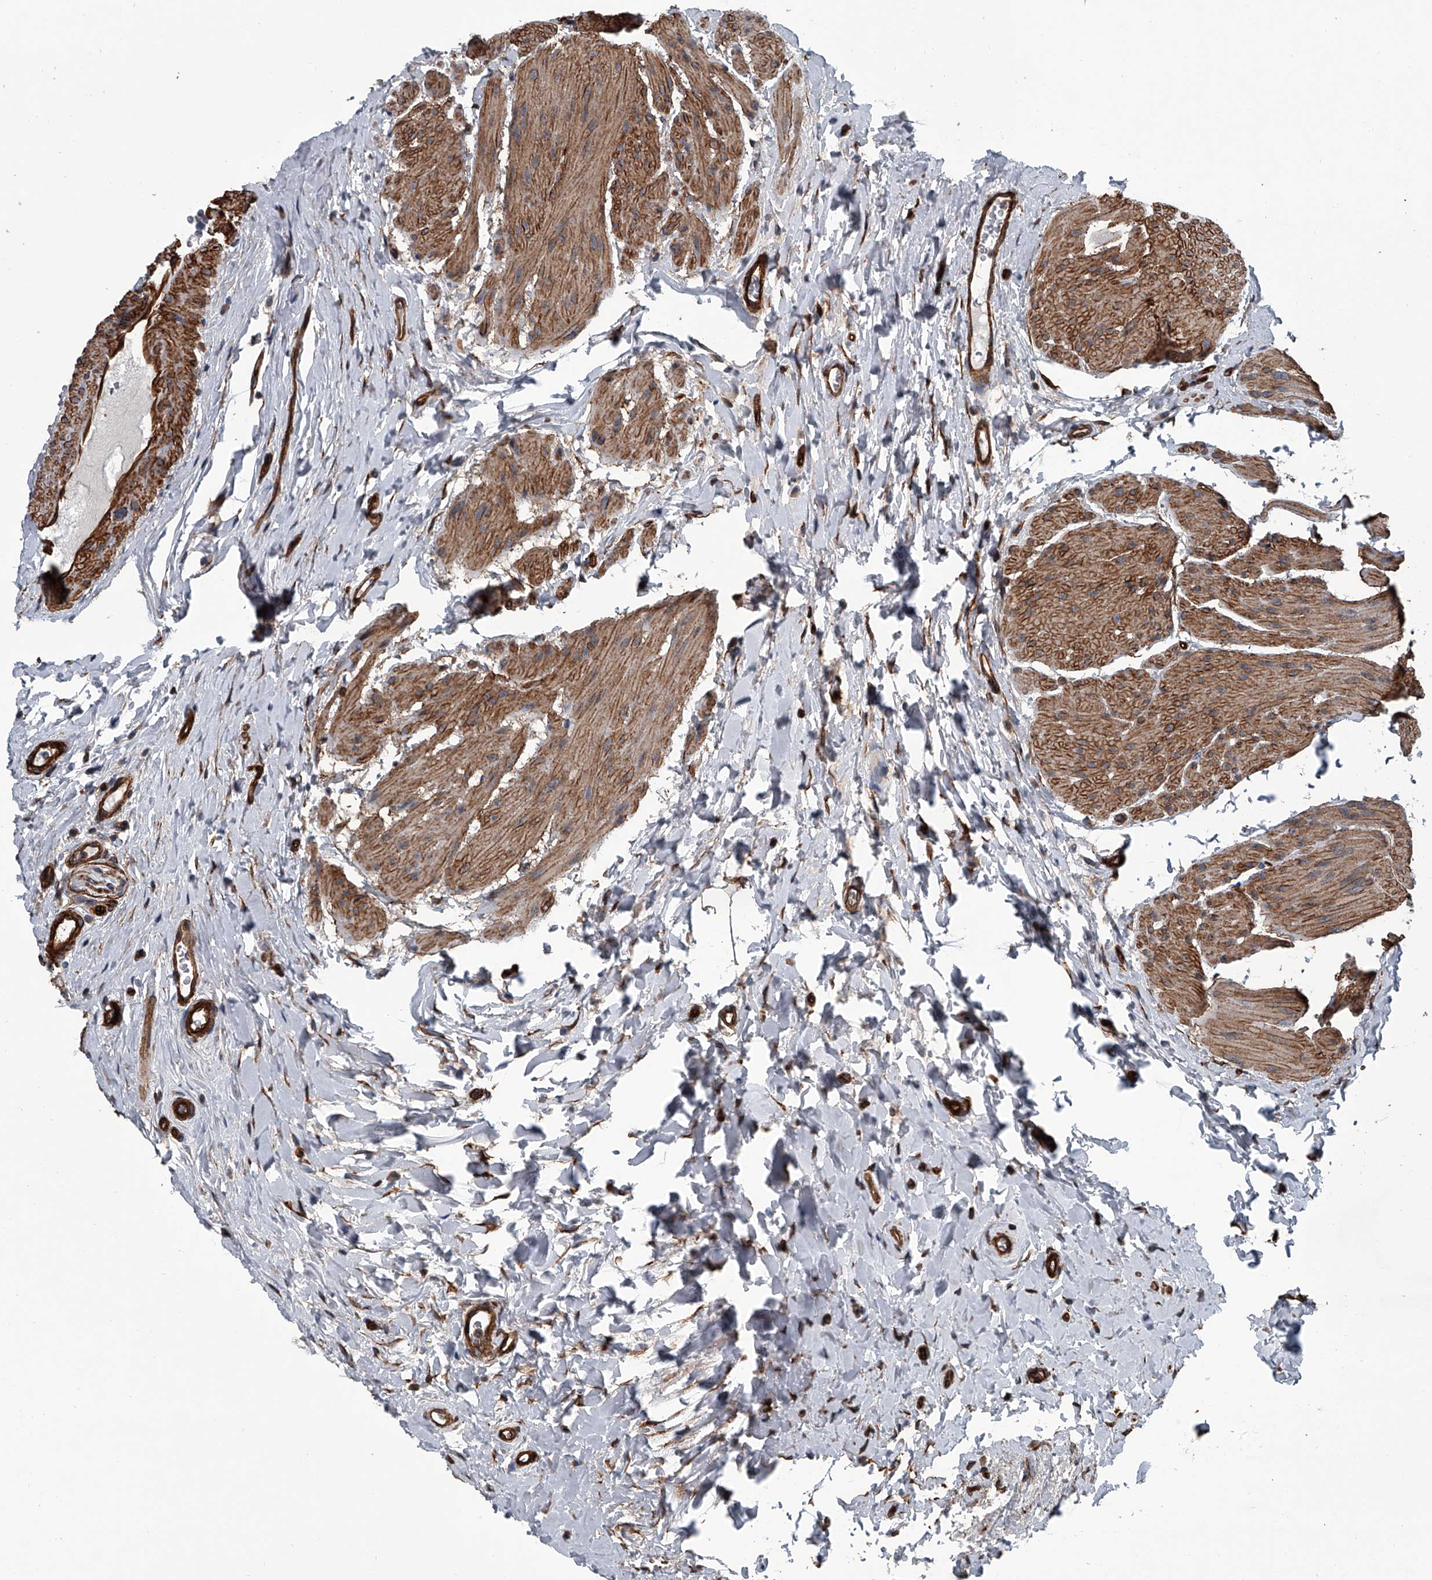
{"staining": {"intensity": "weak", "quantity": "<25%", "location": "cytoplasmic/membranous,nuclear"}, "tissue": "urinary bladder", "cell_type": "Urothelial cells", "image_type": "normal", "snomed": [{"axis": "morphology", "description": "Normal tissue, NOS"}, {"axis": "topography", "description": "Urinary bladder"}], "caption": "High power microscopy histopathology image of an IHC micrograph of unremarkable urinary bladder, revealing no significant expression in urothelial cells. (Brightfield microscopy of DAB immunohistochemistry (IHC) at high magnification).", "gene": "LDLRAD2", "patient": {"sex": "male", "age": 83}}